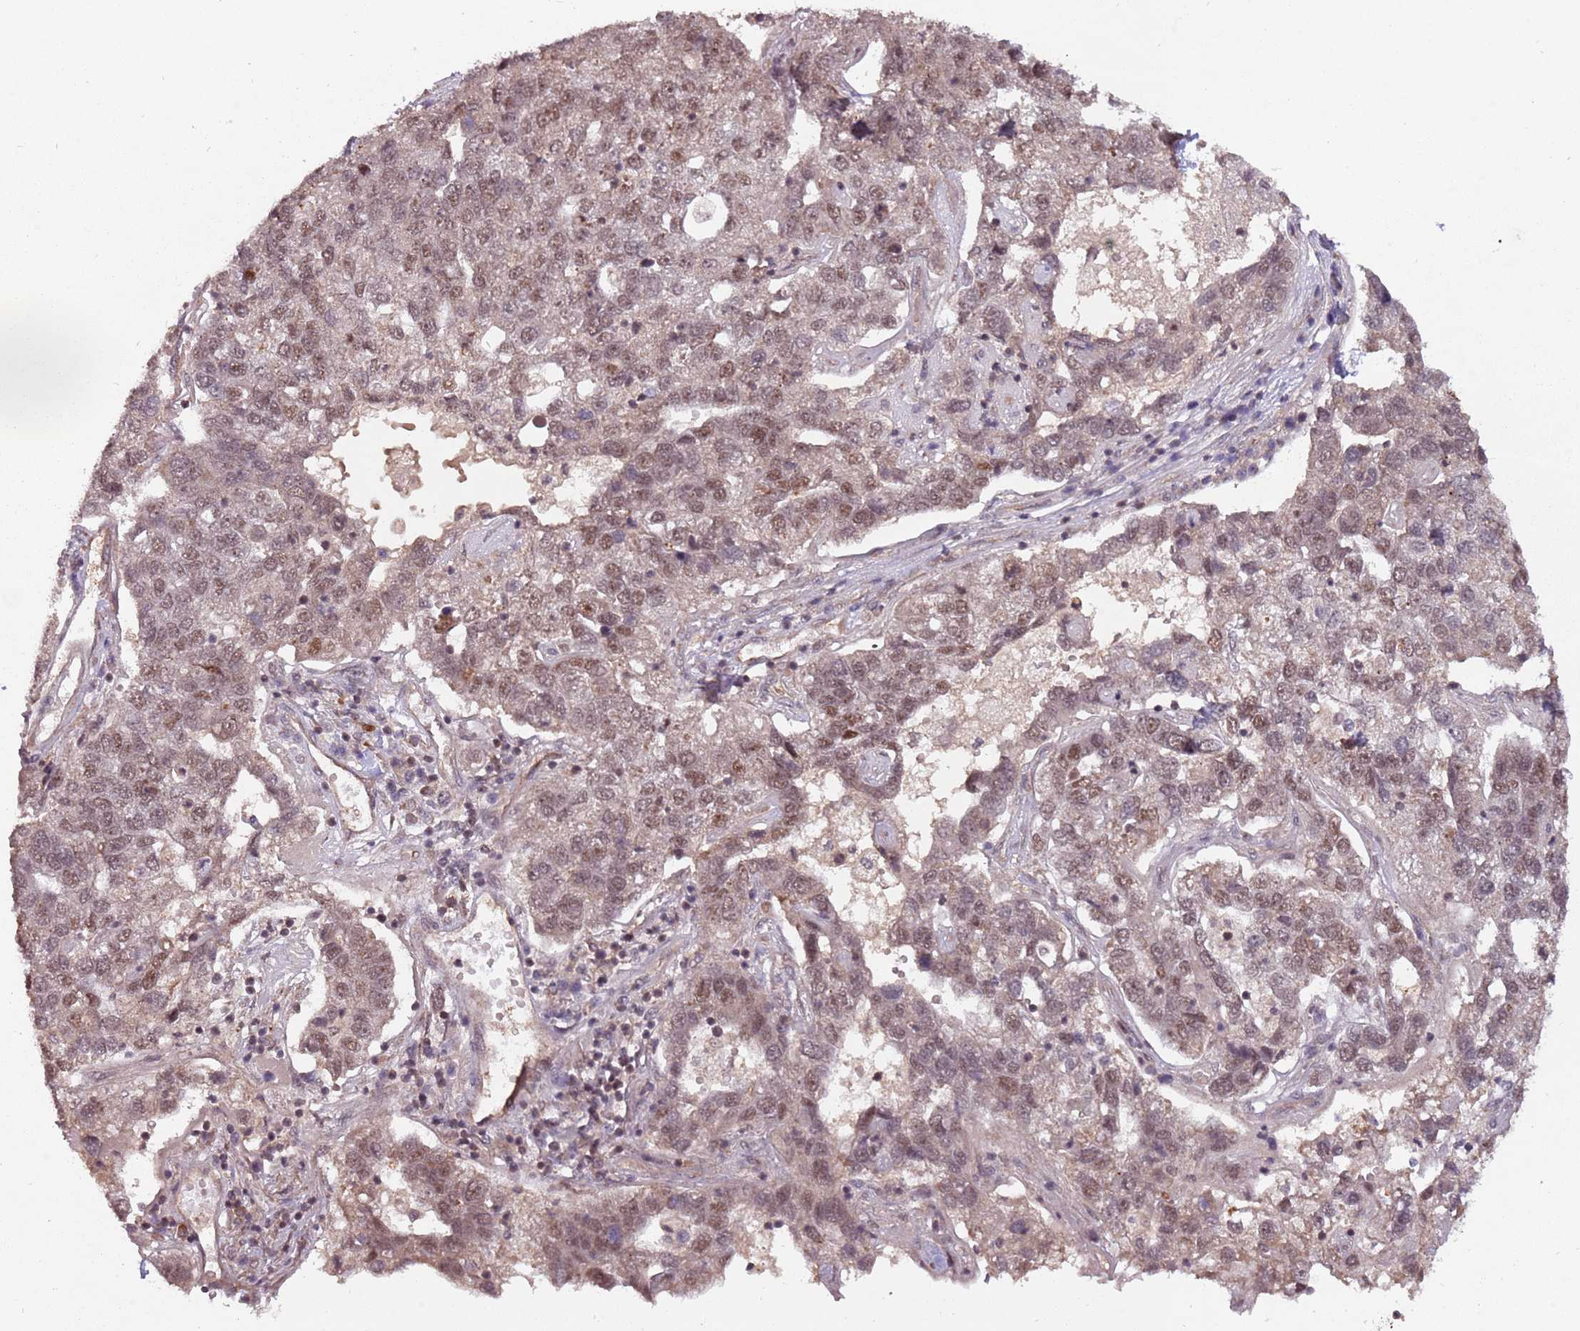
{"staining": {"intensity": "moderate", "quantity": ">75%", "location": "cytoplasmic/membranous,nuclear"}, "tissue": "pancreatic cancer", "cell_type": "Tumor cells", "image_type": "cancer", "snomed": [{"axis": "morphology", "description": "Adenocarcinoma, NOS"}, {"axis": "topography", "description": "Pancreas"}], "caption": "Protein staining of pancreatic cancer (adenocarcinoma) tissue reveals moderate cytoplasmic/membranous and nuclear positivity in approximately >75% of tumor cells. (IHC, brightfield microscopy, high magnification).", "gene": "SUDS3", "patient": {"sex": "female", "age": 61}}